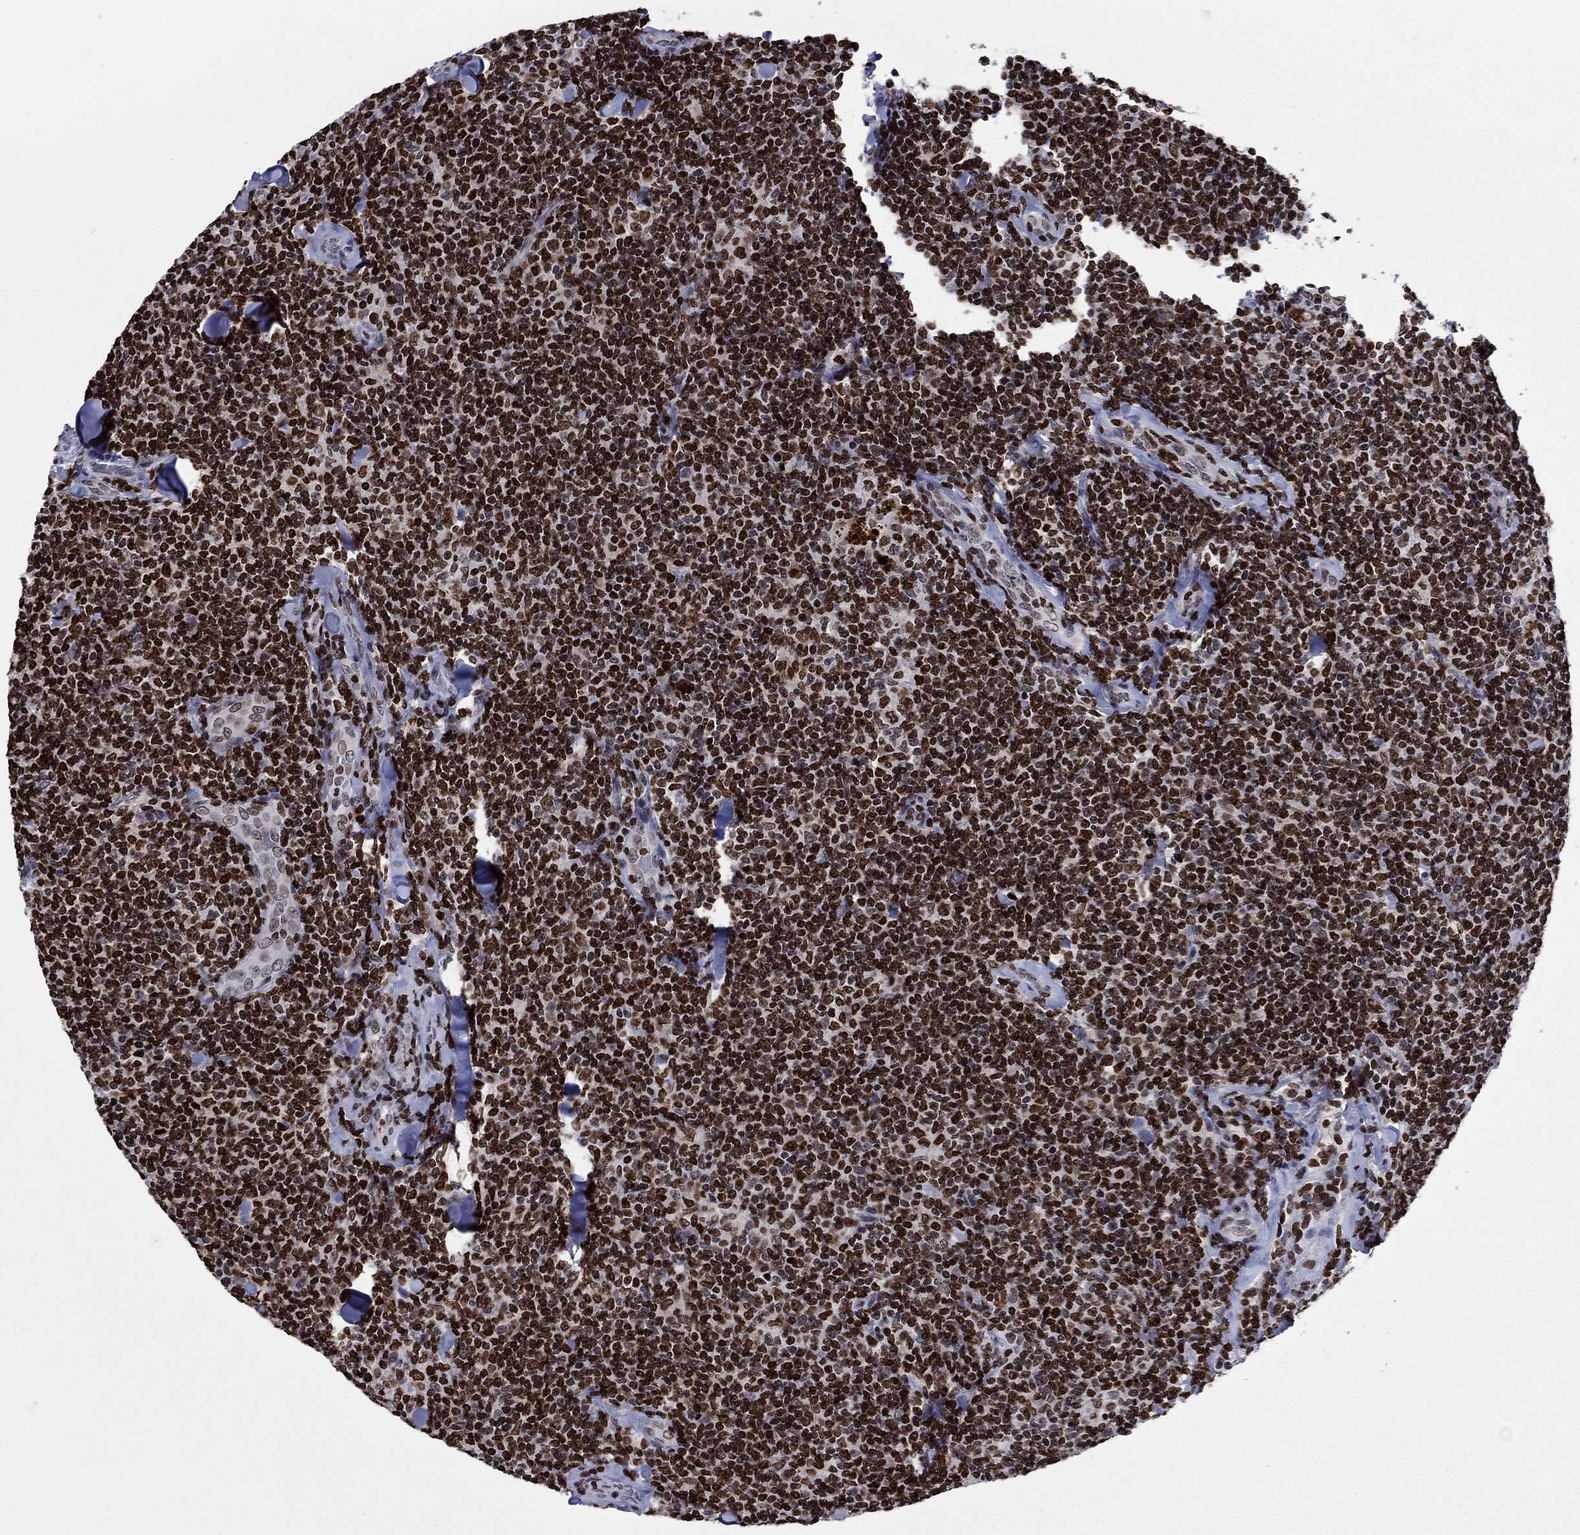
{"staining": {"intensity": "strong", "quantity": ">75%", "location": "nuclear"}, "tissue": "lymphoma", "cell_type": "Tumor cells", "image_type": "cancer", "snomed": [{"axis": "morphology", "description": "Malignant lymphoma, non-Hodgkin's type, Low grade"}, {"axis": "topography", "description": "Lymph node"}], "caption": "This is an image of immunohistochemistry staining of lymphoma, which shows strong positivity in the nuclear of tumor cells.", "gene": "HMGA1", "patient": {"sex": "female", "age": 56}}